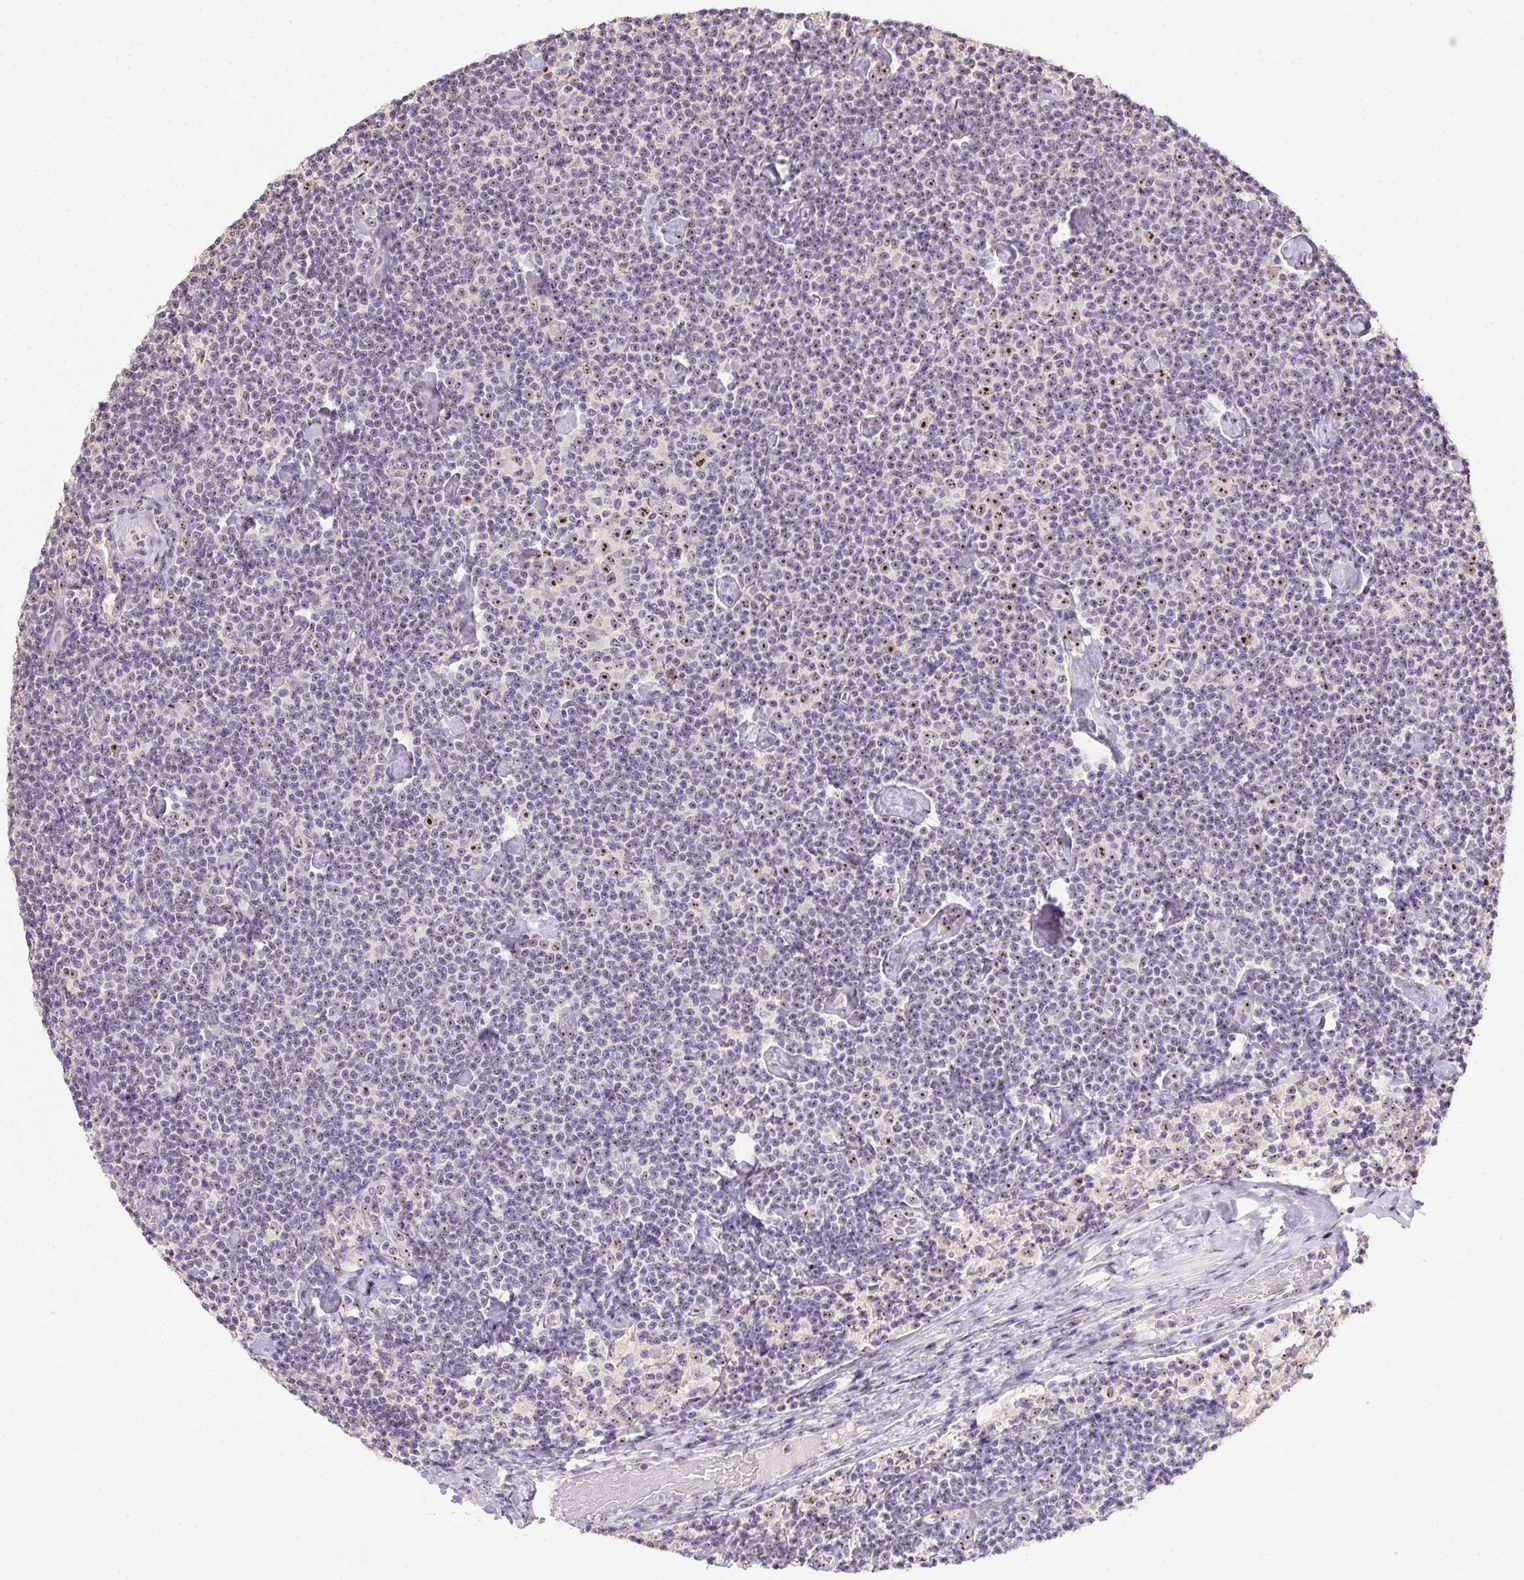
{"staining": {"intensity": "moderate", "quantity": "25%-75%", "location": "nuclear"}, "tissue": "lymphoma", "cell_type": "Tumor cells", "image_type": "cancer", "snomed": [{"axis": "morphology", "description": "Malignant lymphoma, non-Hodgkin's type, Low grade"}, {"axis": "topography", "description": "Lymph node"}], "caption": "Immunohistochemical staining of human malignant lymphoma, non-Hodgkin's type (low-grade) displays medium levels of moderate nuclear expression in approximately 25%-75% of tumor cells. (Brightfield microscopy of DAB IHC at high magnification).", "gene": "BATF2", "patient": {"sex": "male", "age": 81}}